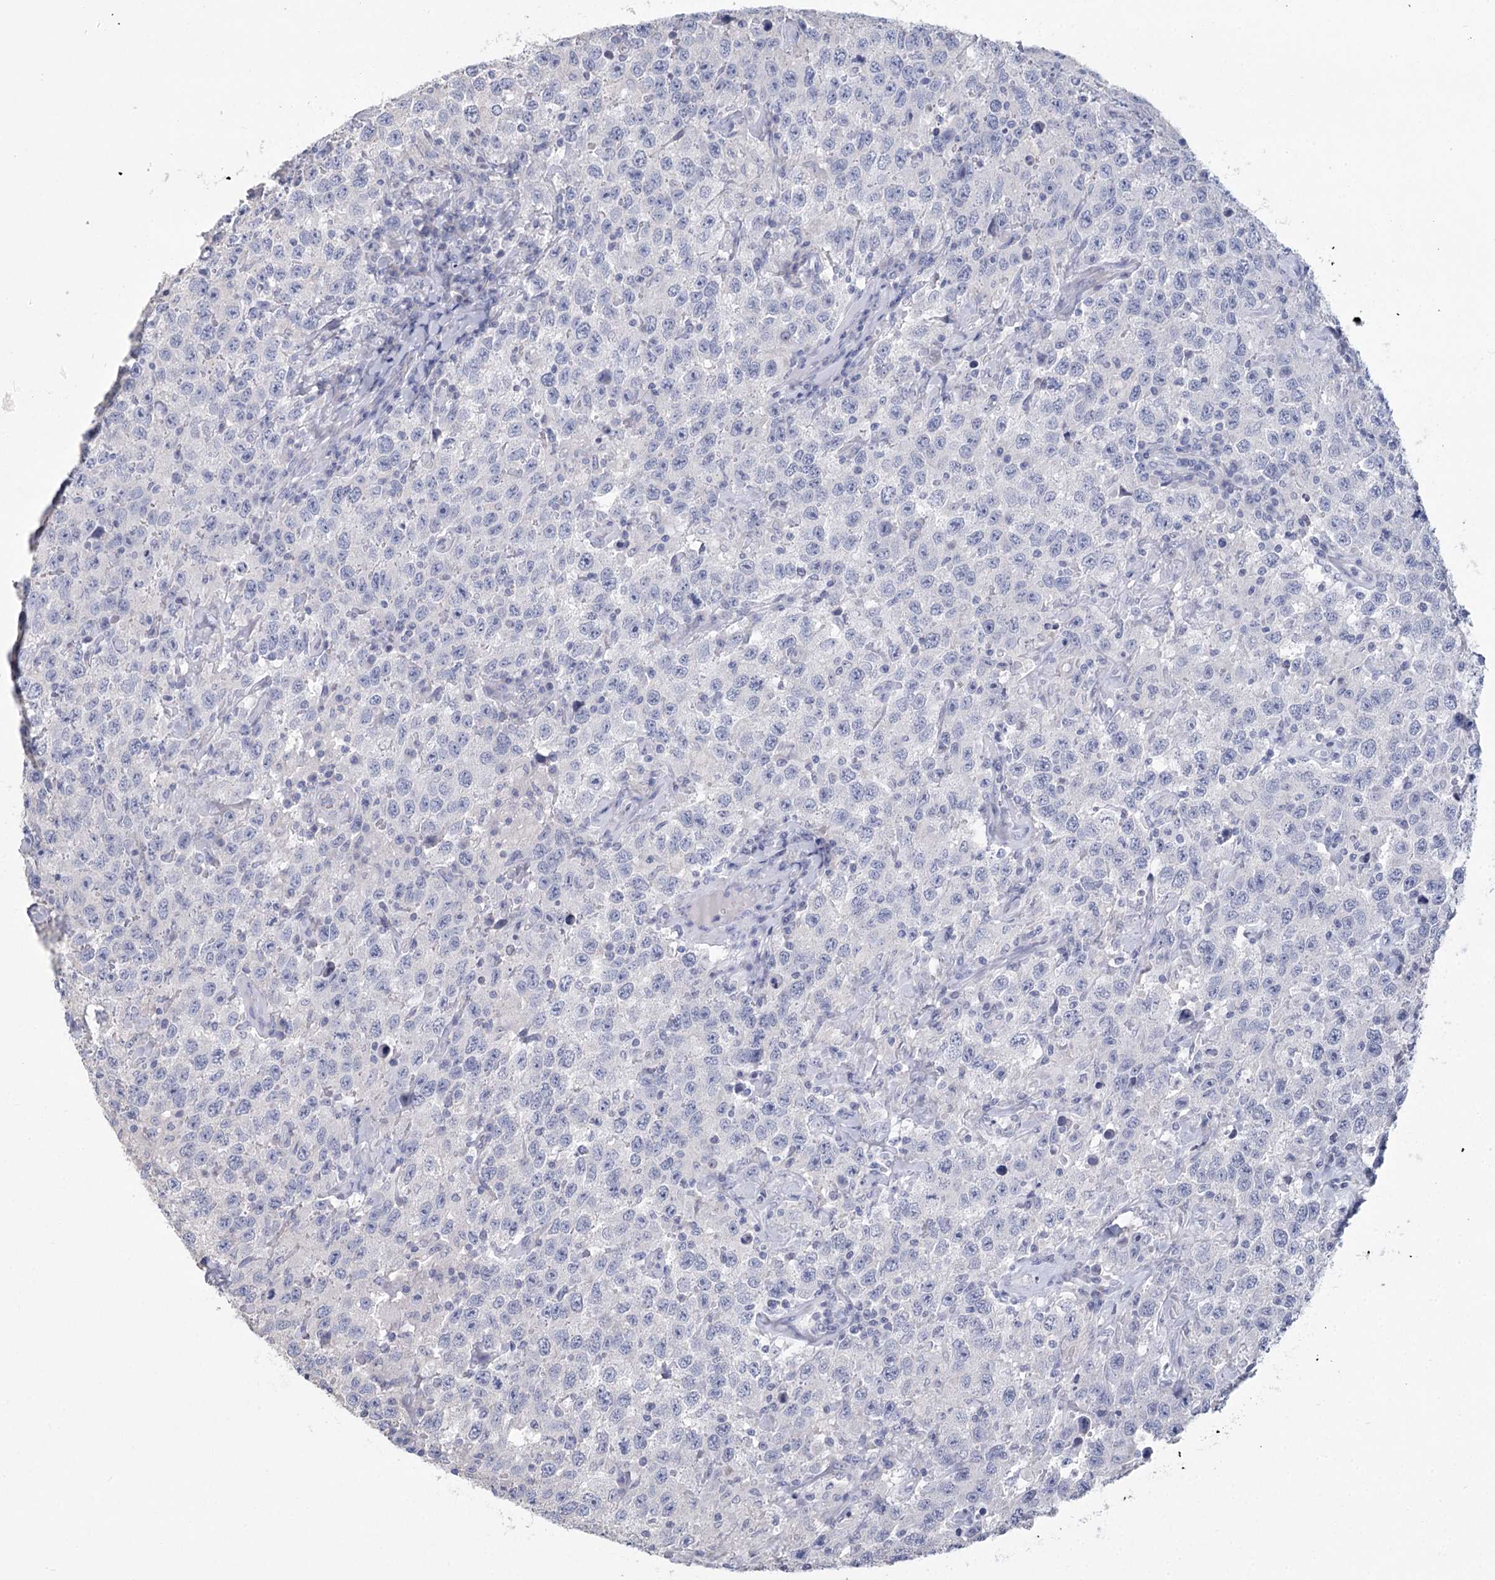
{"staining": {"intensity": "negative", "quantity": "none", "location": "none"}, "tissue": "testis cancer", "cell_type": "Tumor cells", "image_type": "cancer", "snomed": [{"axis": "morphology", "description": "Seminoma, NOS"}, {"axis": "topography", "description": "Testis"}], "caption": "The micrograph reveals no staining of tumor cells in testis cancer (seminoma).", "gene": "CNTLN", "patient": {"sex": "male", "age": 41}}